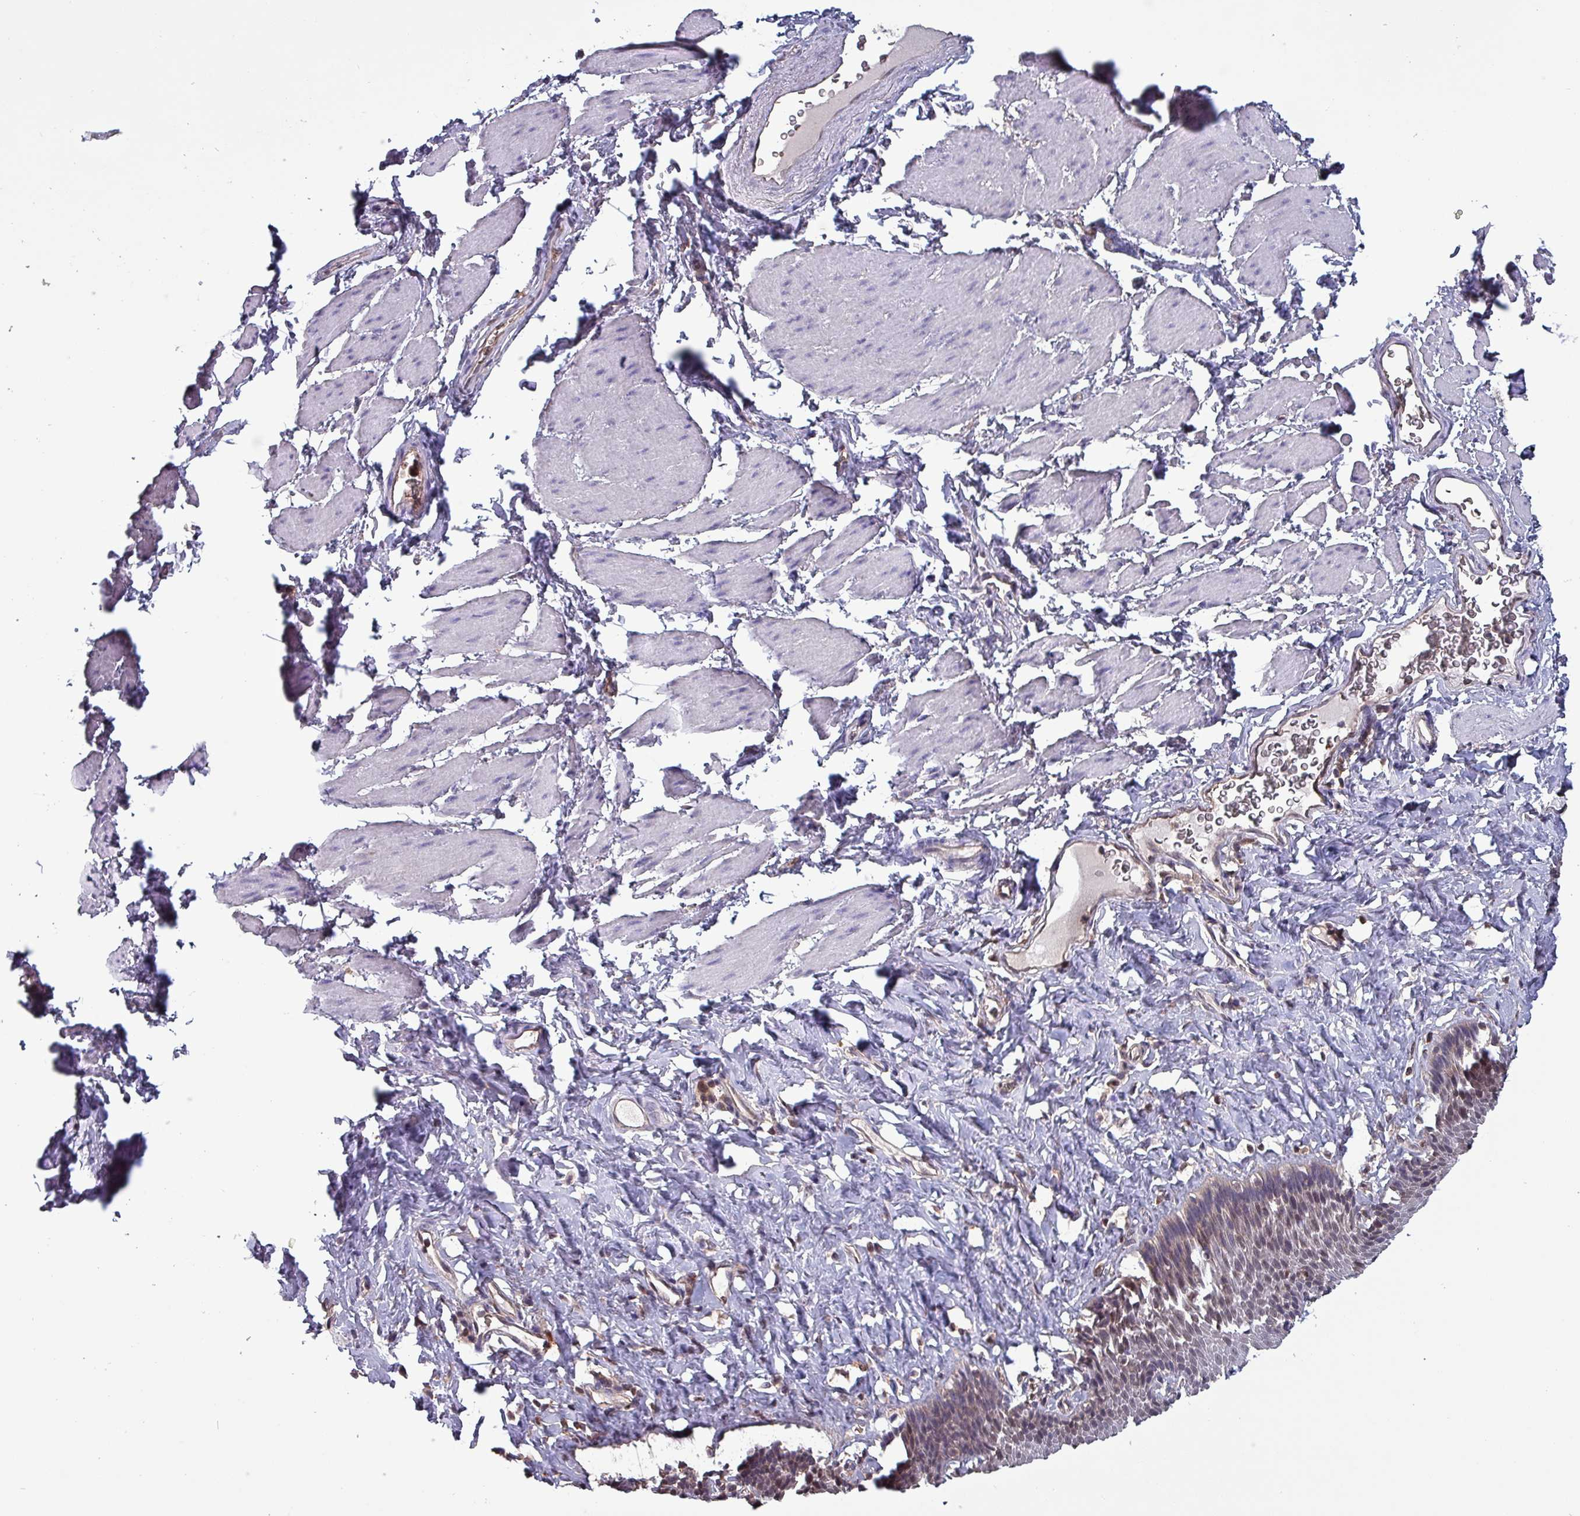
{"staining": {"intensity": "moderate", "quantity": "25%-75%", "location": "nuclear"}, "tissue": "esophagus", "cell_type": "Squamous epithelial cells", "image_type": "normal", "snomed": [{"axis": "morphology", "description": "Normal tissue, NOS"}, {"axis": "topography", "description": "Esophagus"}], "caption": "Immunohistochemistry (IHC) staining of unremarkable esophagus, which reveals medium levels of moderate nuclear positivity in approximately 25%-75% of squamous epithelial cells indicating moderate nuclear protein staining. The staining was performed using DAB (brown) for protein detection and nuclei were counterstained in hematoxylin (blue).", "gene": "PSMB8", "patient": {"sex": "female", "age": 61}}